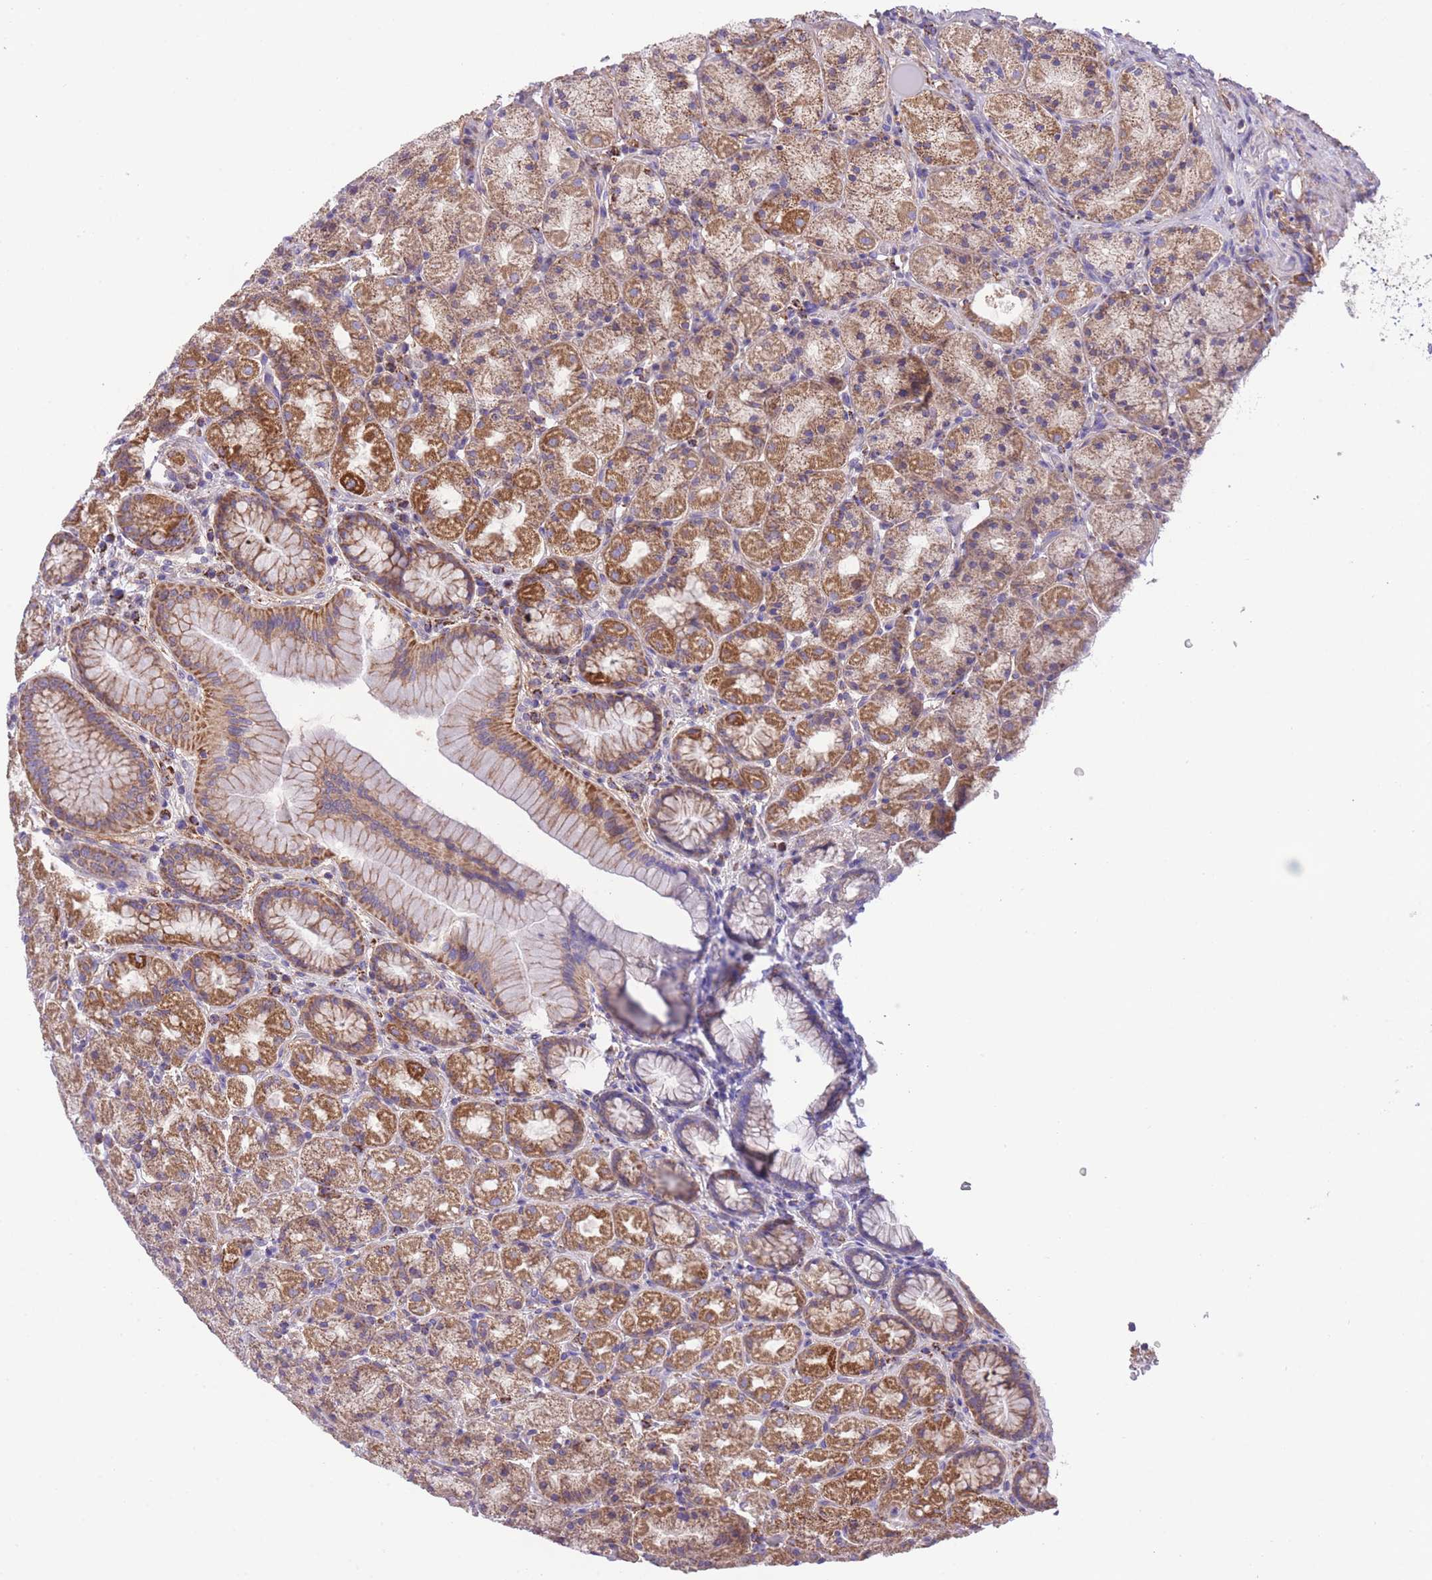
{"staining": {"intensity": "moderate", "quantity": ">75%", "location": "cytoplasmic/membranous"}, "tissue": "stomach", "cell_type": "Glandular cells", "image_type": "normal", "snomed": [{"axis": "morphology", "description": "Normal tissue, NOS"}, {"axis": "topography", "description": "Stomach, upper"}, {"axis": "topography", "description": "Stomach"}], "caption": "Unremarkable stomach shows moderate cytoplasmic/membranous expression in about >75% of glandular cells, visualized by immunohistochemistry. (Stains: DAB in brown, nuclei in blue, Microscopy: brightfield microscopy at high magnification).", "gene": "ST3GAL3", "patient": {"sex": "male", "age": 68}}